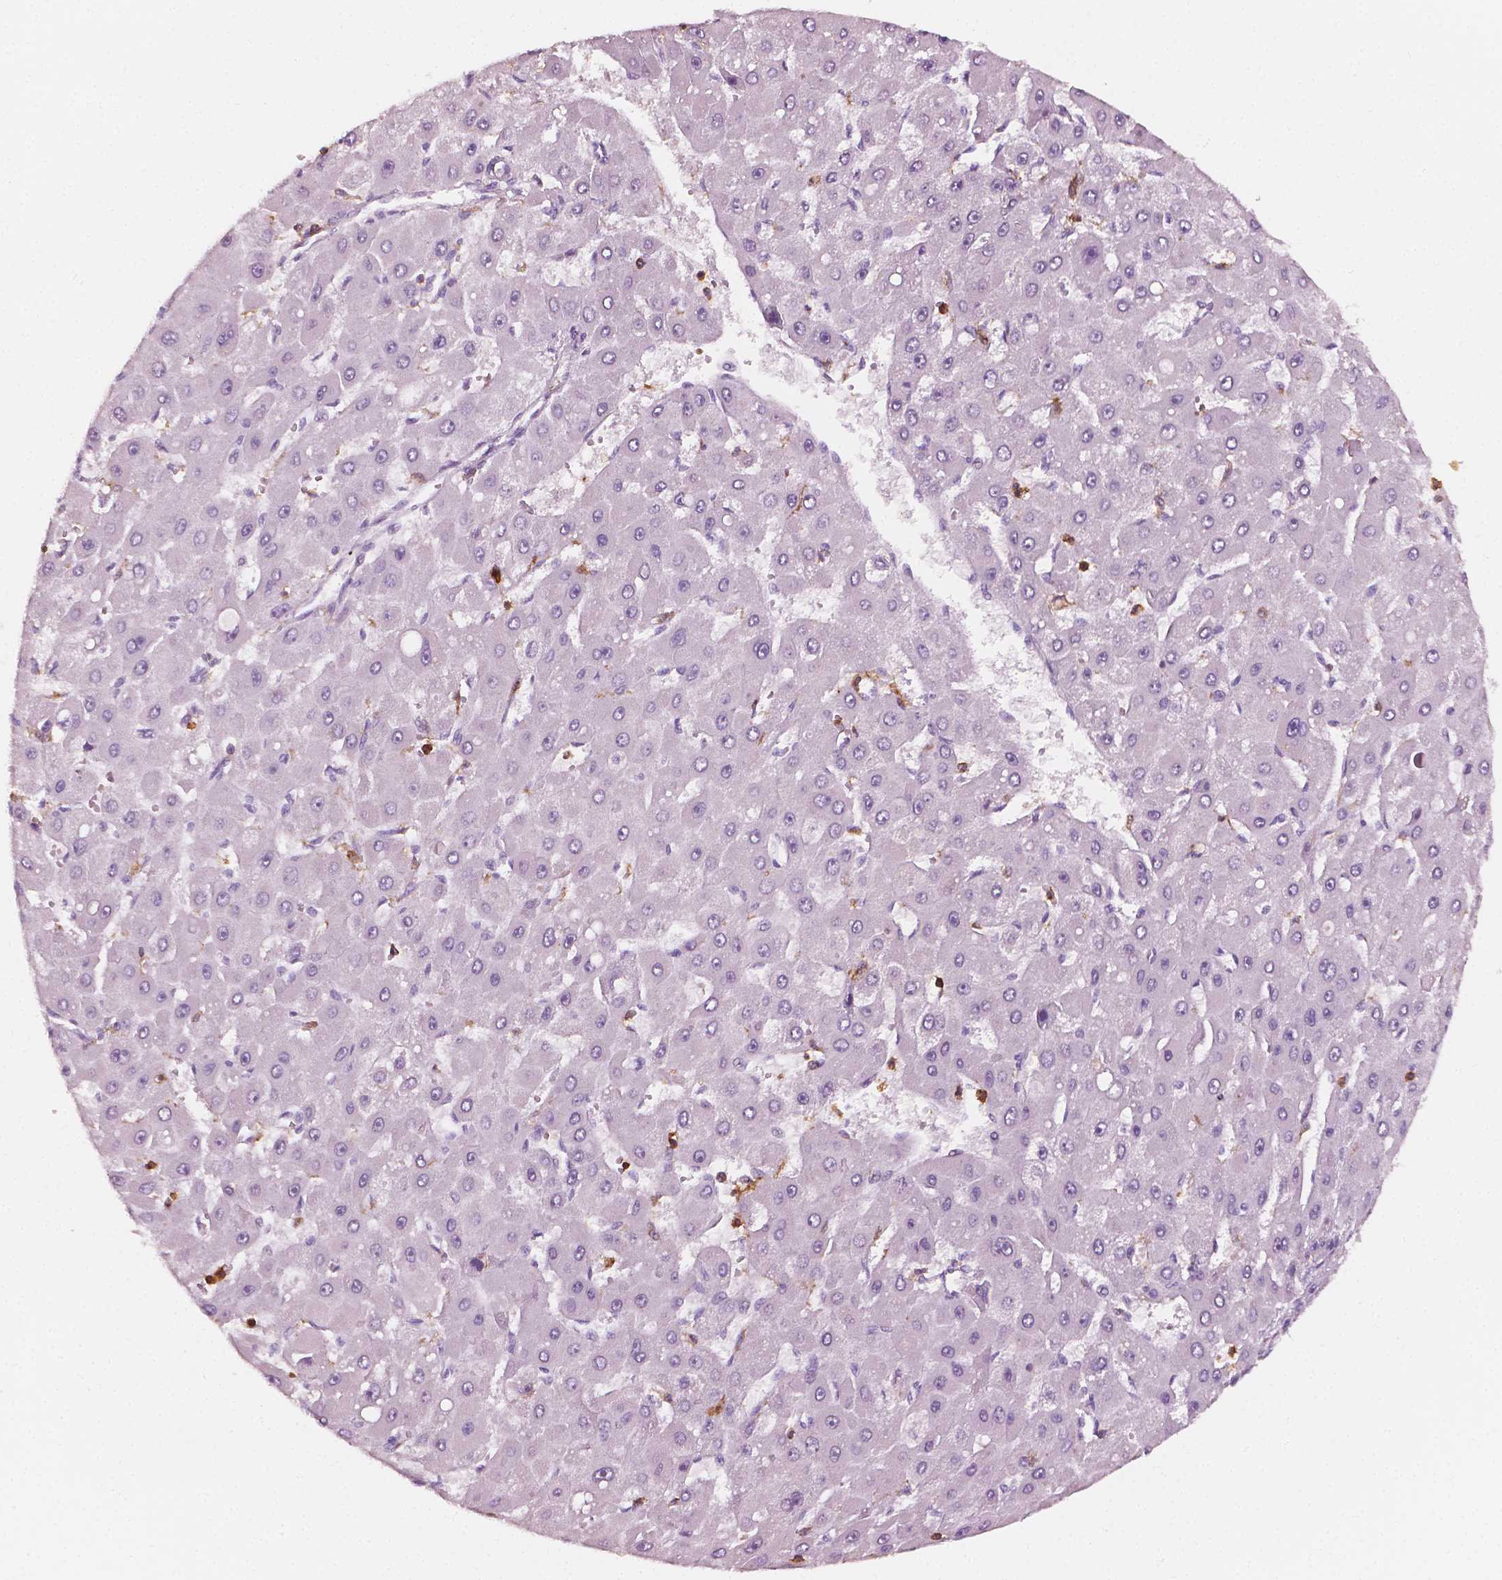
{"staining": {"intensity": "negative", "quantity": "none", "location": "none"}, "tissue": "liver cancer", "cell_type": "Tumor cells", "image_type": "cancer", "snomed": [{"axis": "morphology", "description": "Carcinoma, Hepatocellular, NOS"}, {"axis": "topography", "description": "Liver"}], "caption": "This micrograph is of liver cancer (hepatocellular carcinoma) stained with immunohistochemistry (IHC) to label a protein in brown with the nuclei are counter-stained blue. There is no positivity in tumor cells. The staining is performed using DAB (3,3'-diaminobenzidine) brown chromogen with nuclei counter-stained in using hematoxylin.", "gene": "PTPRC", "patient": {"sex": "female", "age": 25}}